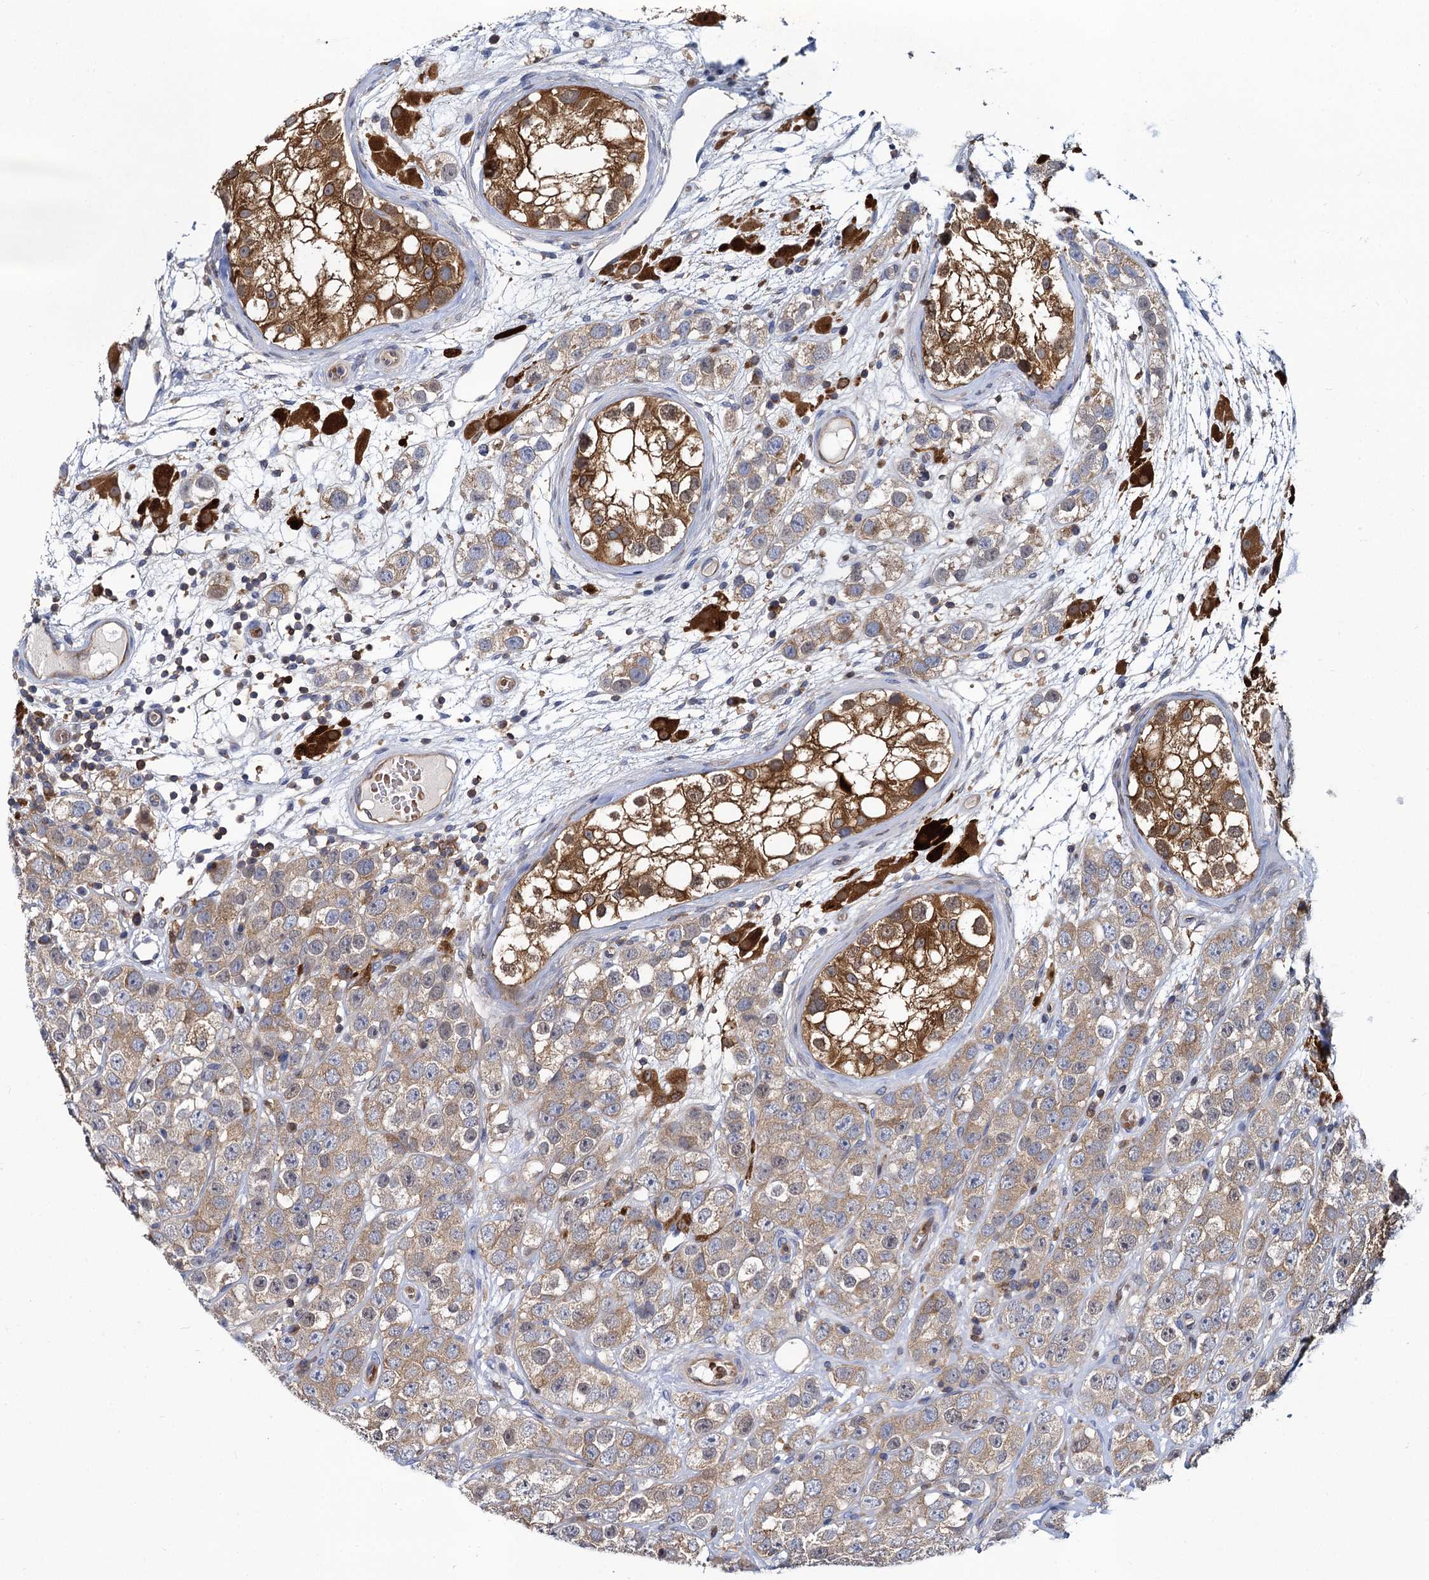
{"staining": {"intensity": "weak", "quantity": ">75%", "location": "cytoplasmic/membranous"}, "tissue": "testis cancer", "cell_type": "Tumor cells", "image_type": "cancer", "snomed": [{"axis": "morphology", "description": "Seminoma, NOS"}, {"axis": "topography", "description": "Testis"}], "caption": "A brown stain labels weak cytoplasmic/membranous expression of a protein in human seminoma (testis) tumor cells.", "gene": "GCLC", "patient": {"sex": "male", "age": 28}}